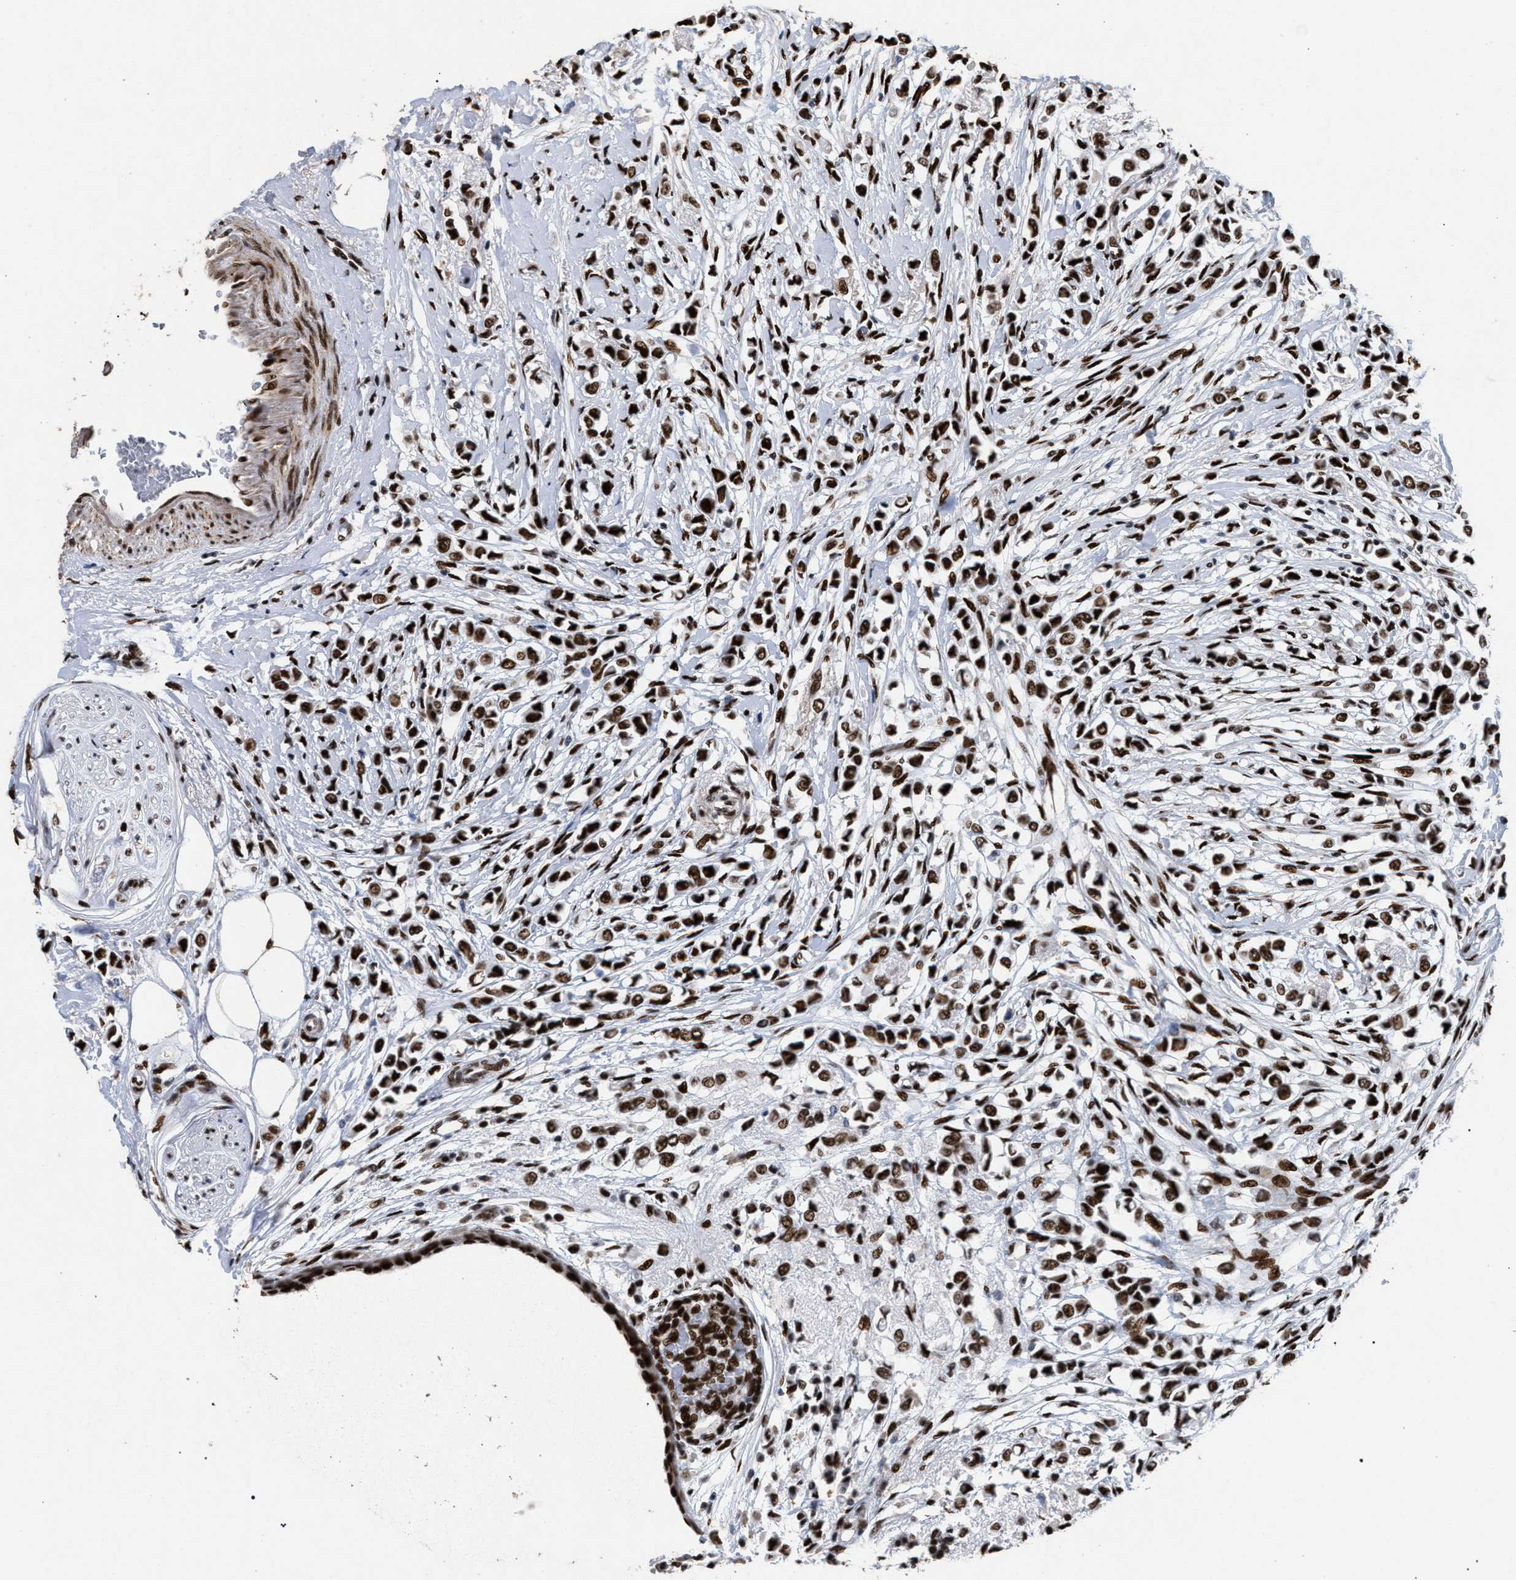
{"staining": {"intensity": "strong", "quantity": ">75%", "location": "nuclear"}, "tissue": "breast cancer", "cell_type": "Tumor cells", "image_type": "cancer", "snomed": [{"axis": "morphology", "description": "Lobular carcinoma"}, {"axis": "topography", "description": "Breast"}], "caption": "Human breast cancer (lobular carcinoma) stained with a protein marker shows strong staining in tumor cells.", "gene": "TP53BP1", "patient": {"sex": "female", "age": 51}}